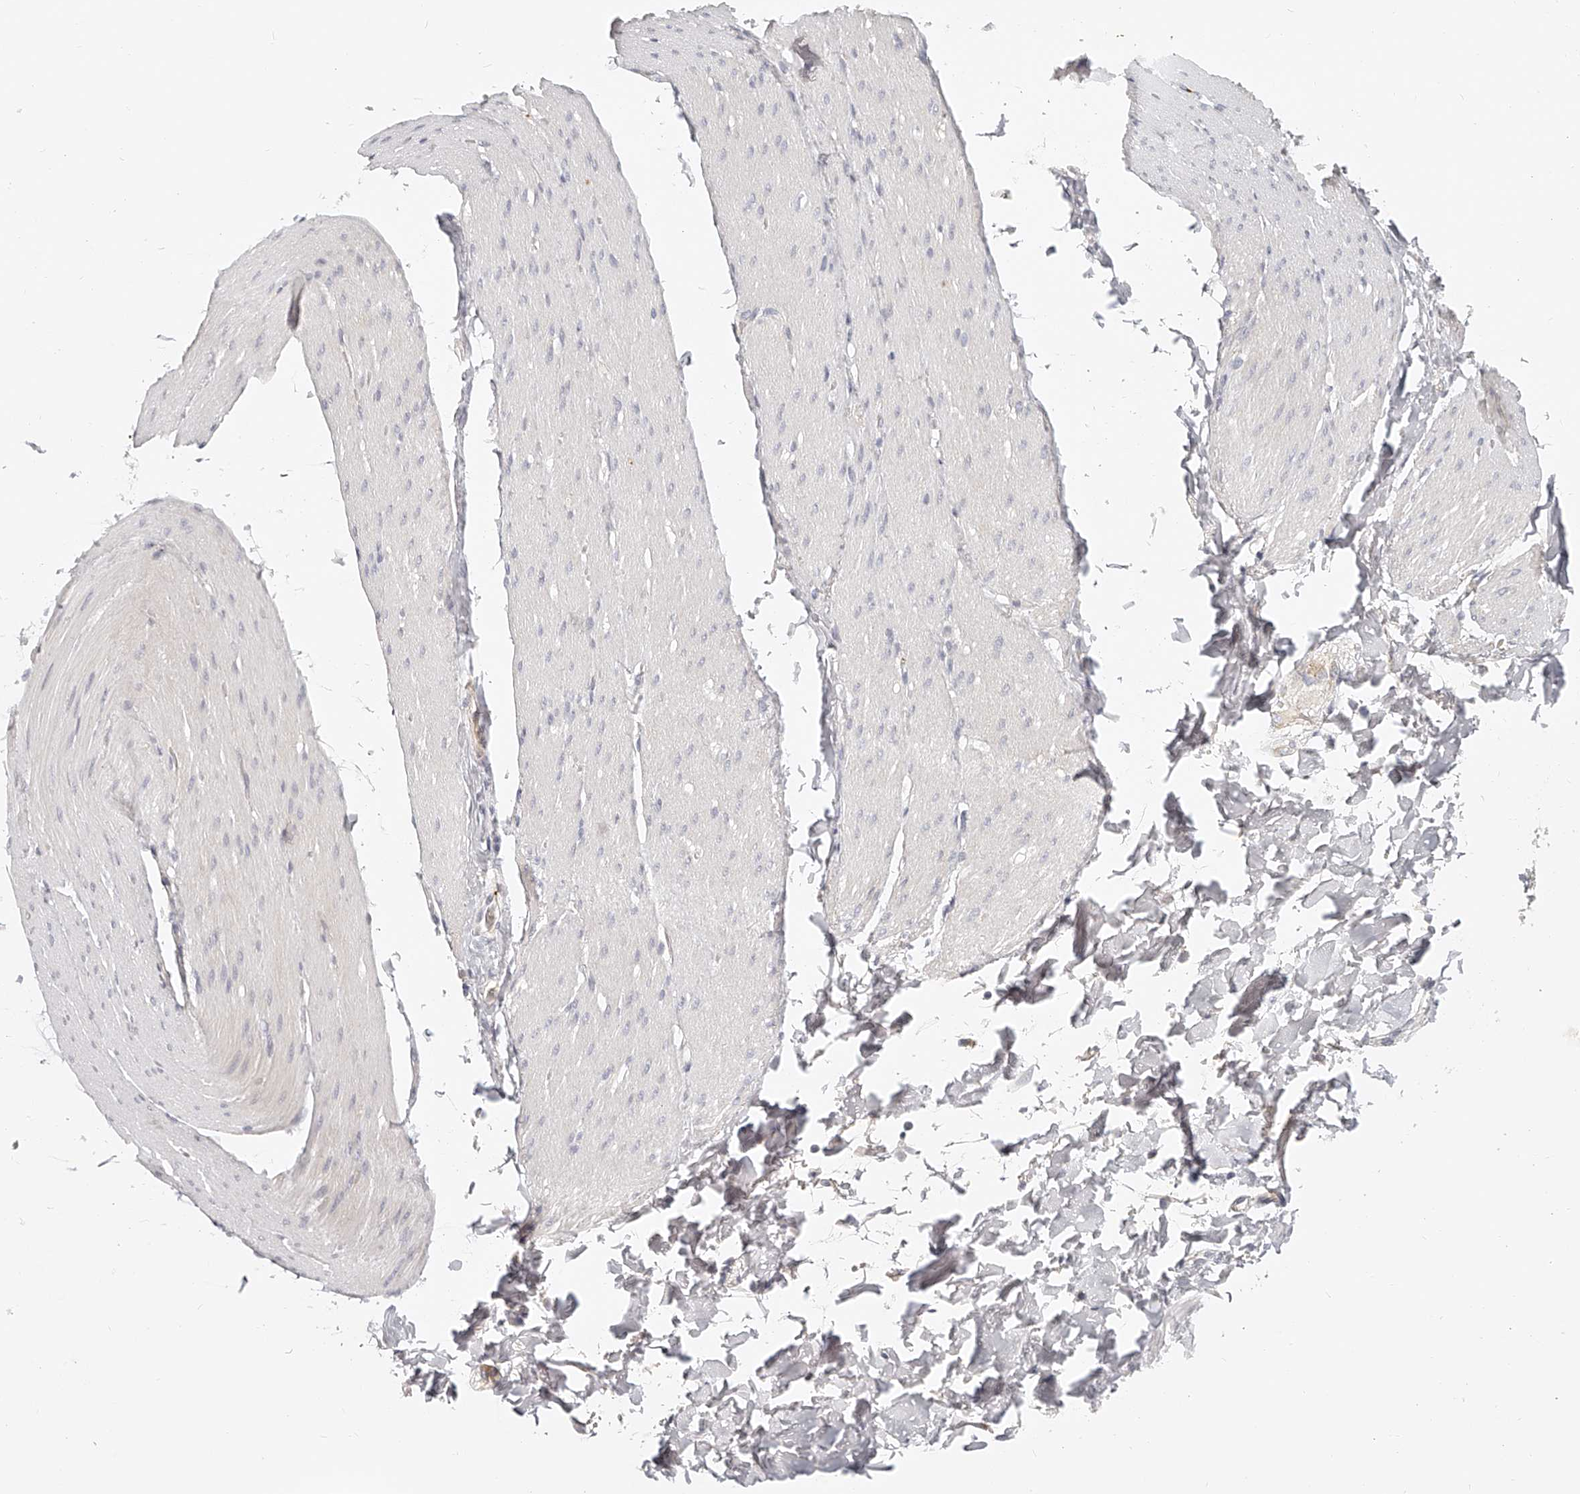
{"staining": {"intensity": "negative", "quantity": "none", "location": "none"}, "tissue": "smooth muscle", "cell_type": "Smooth muscle cells", "image_type": "normal", "snomed": [{"axis": "morphology", "description": "Normal tissue, NOS"}, {"axis": "topography", "description": "Smooth muscle"}, {"axis": "topography", "description": "Small intestine"}], "caption": "Smooth muscle cells are negative for brown protein staining in unremarkable smooth muscle. (Immunohistochemistry, brightfield microscopy, high magnification).", "gene": "ITGB3", "patient": {"sex": "female", "age": 84}}